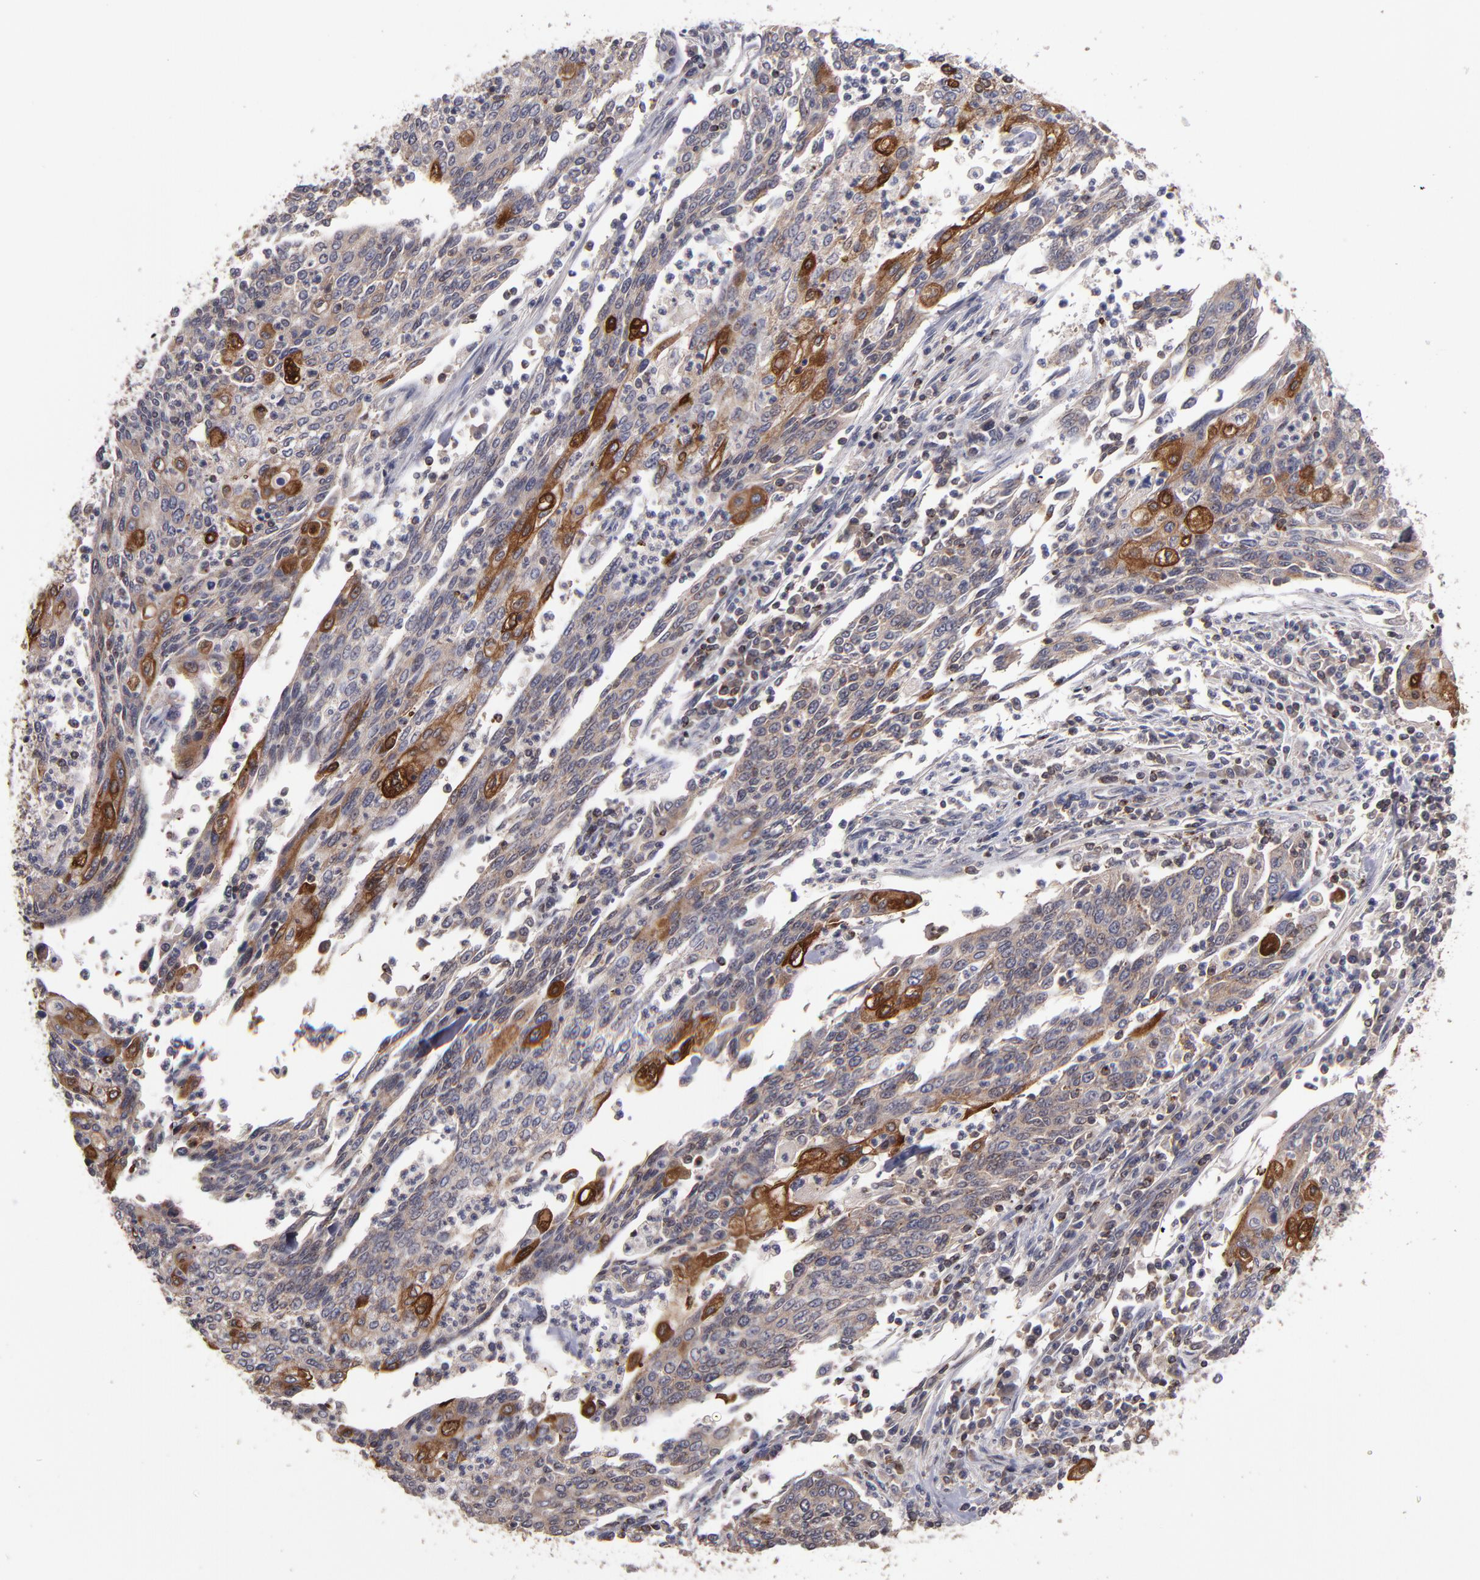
{"staining": {"intensity": "moderate", "quantity": "25%-75%", "location": "cytoplasmic/membranous"}, "tissue": "cervical cancer", "cell_type": "Tumor cells", "image_type": "cancer", "snomed": [{"axis": "morphology", "description": "Squamous cell carcinoma, NOS"}, {"axis": "topography", "description": "Cervix"}], "caption": "Protein expression analysis of squamous cell carcinoma (cervical) shows moderate cytoplasmic/membranous positivity in approximately 25%-75% of tumor cells. (DAB = brown stain, brightfield microscopy at high magnification).", "gene": "NF2", "patient": {"sex": "female", "age": 40}}